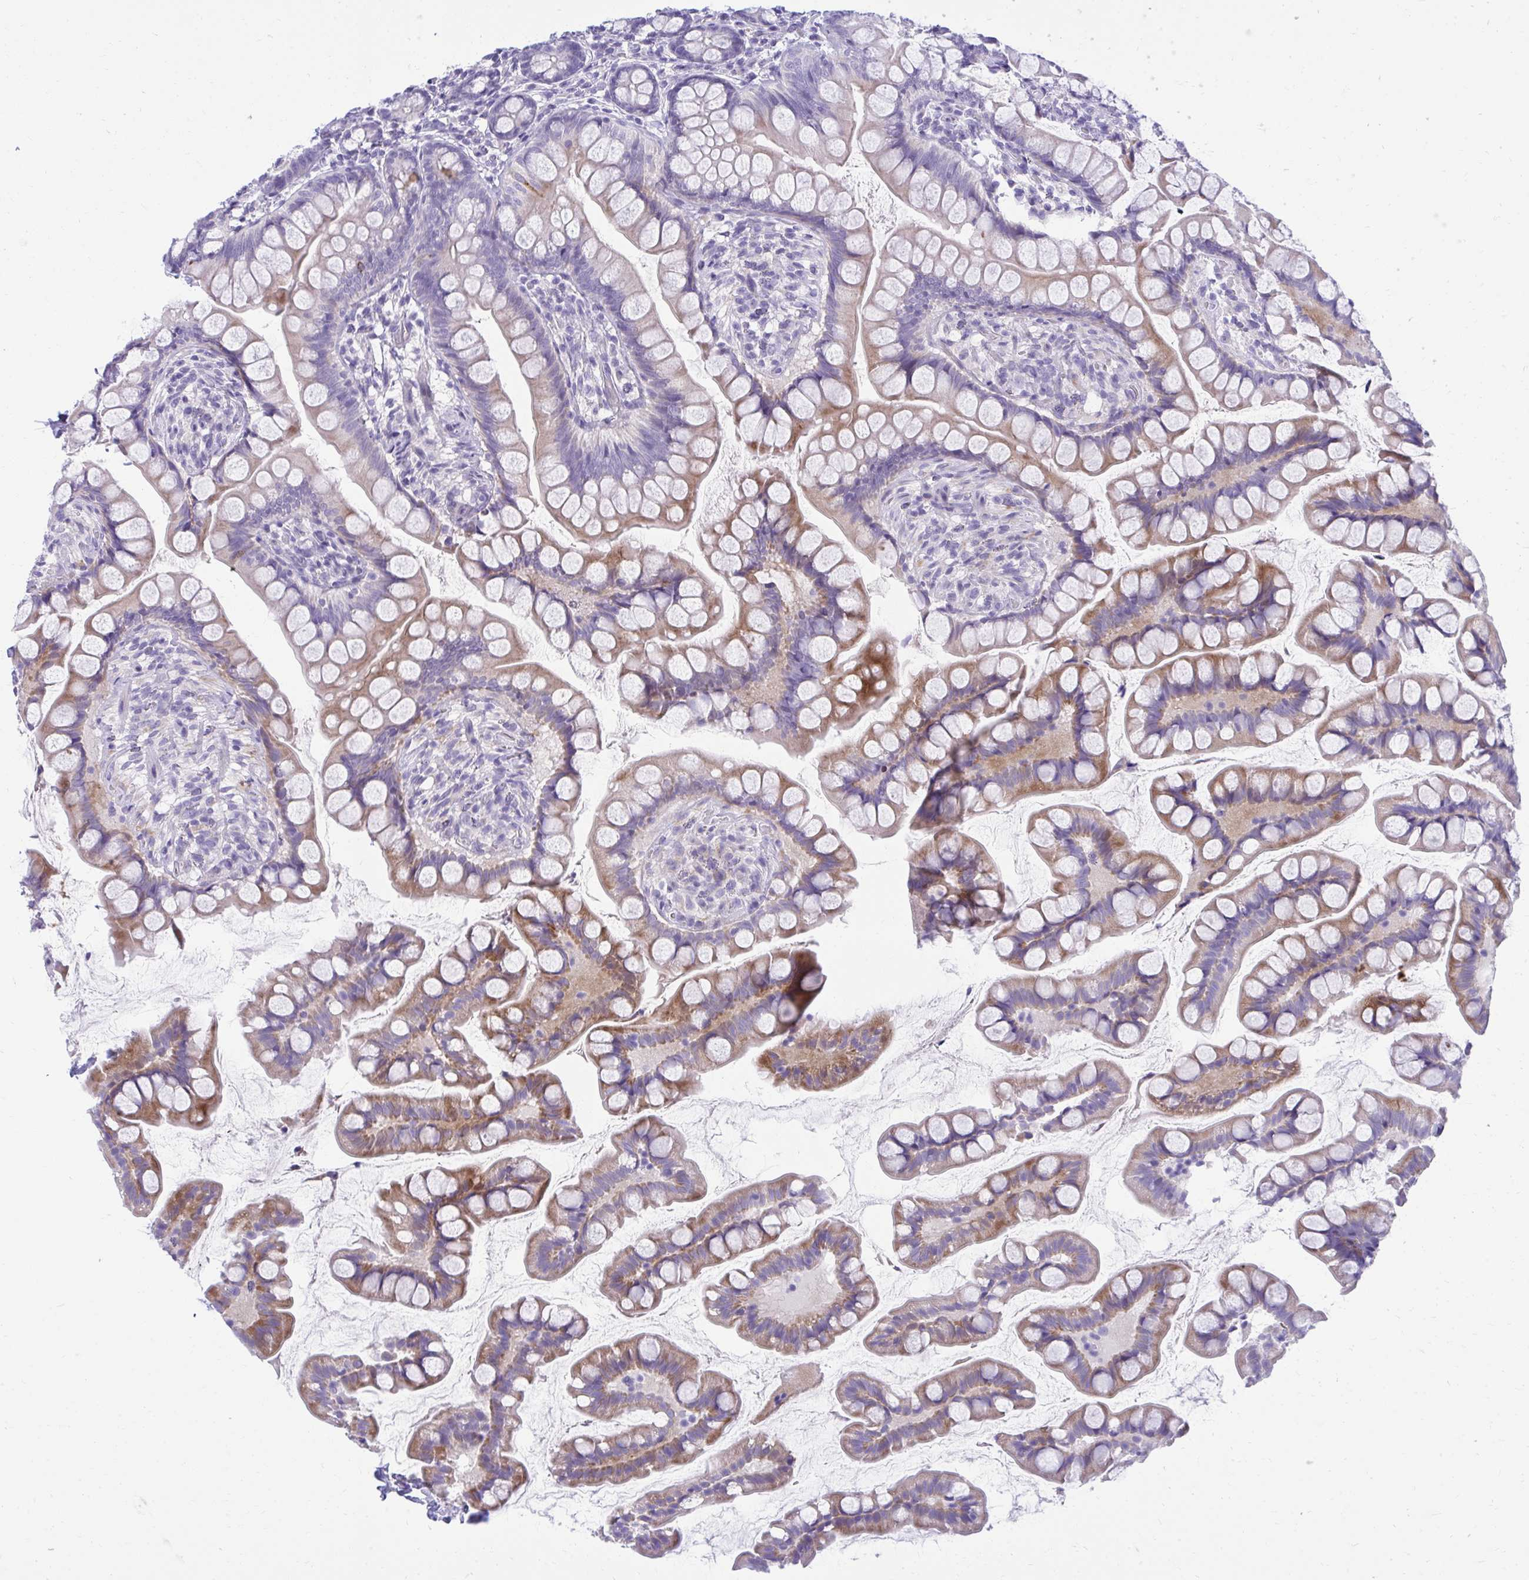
{"staining": {"intensity": "moderate", "quantity": "<25%", "location": "cytoplasmic/membranous"}, "tissue": "small intestine", "cell_type": "Glandular cells", "image_type": "normal", "snomed": [{"axis": "morphology", "description": "Normal tissue, NOS"}, {"axis": "topography", "description": "Small intestine"}], "caption": "The micrograph displays staining of normal small intestine, revealing moderate cytoplasmic/membranous protein positivity (brown color) within glandular cells. (DAB (3,3'-diaminobenzidine) = brown stain, brightfield microscopy at high magnification).", "gene": "AIG1", "patient": {"sex": "male", "age": 70}}